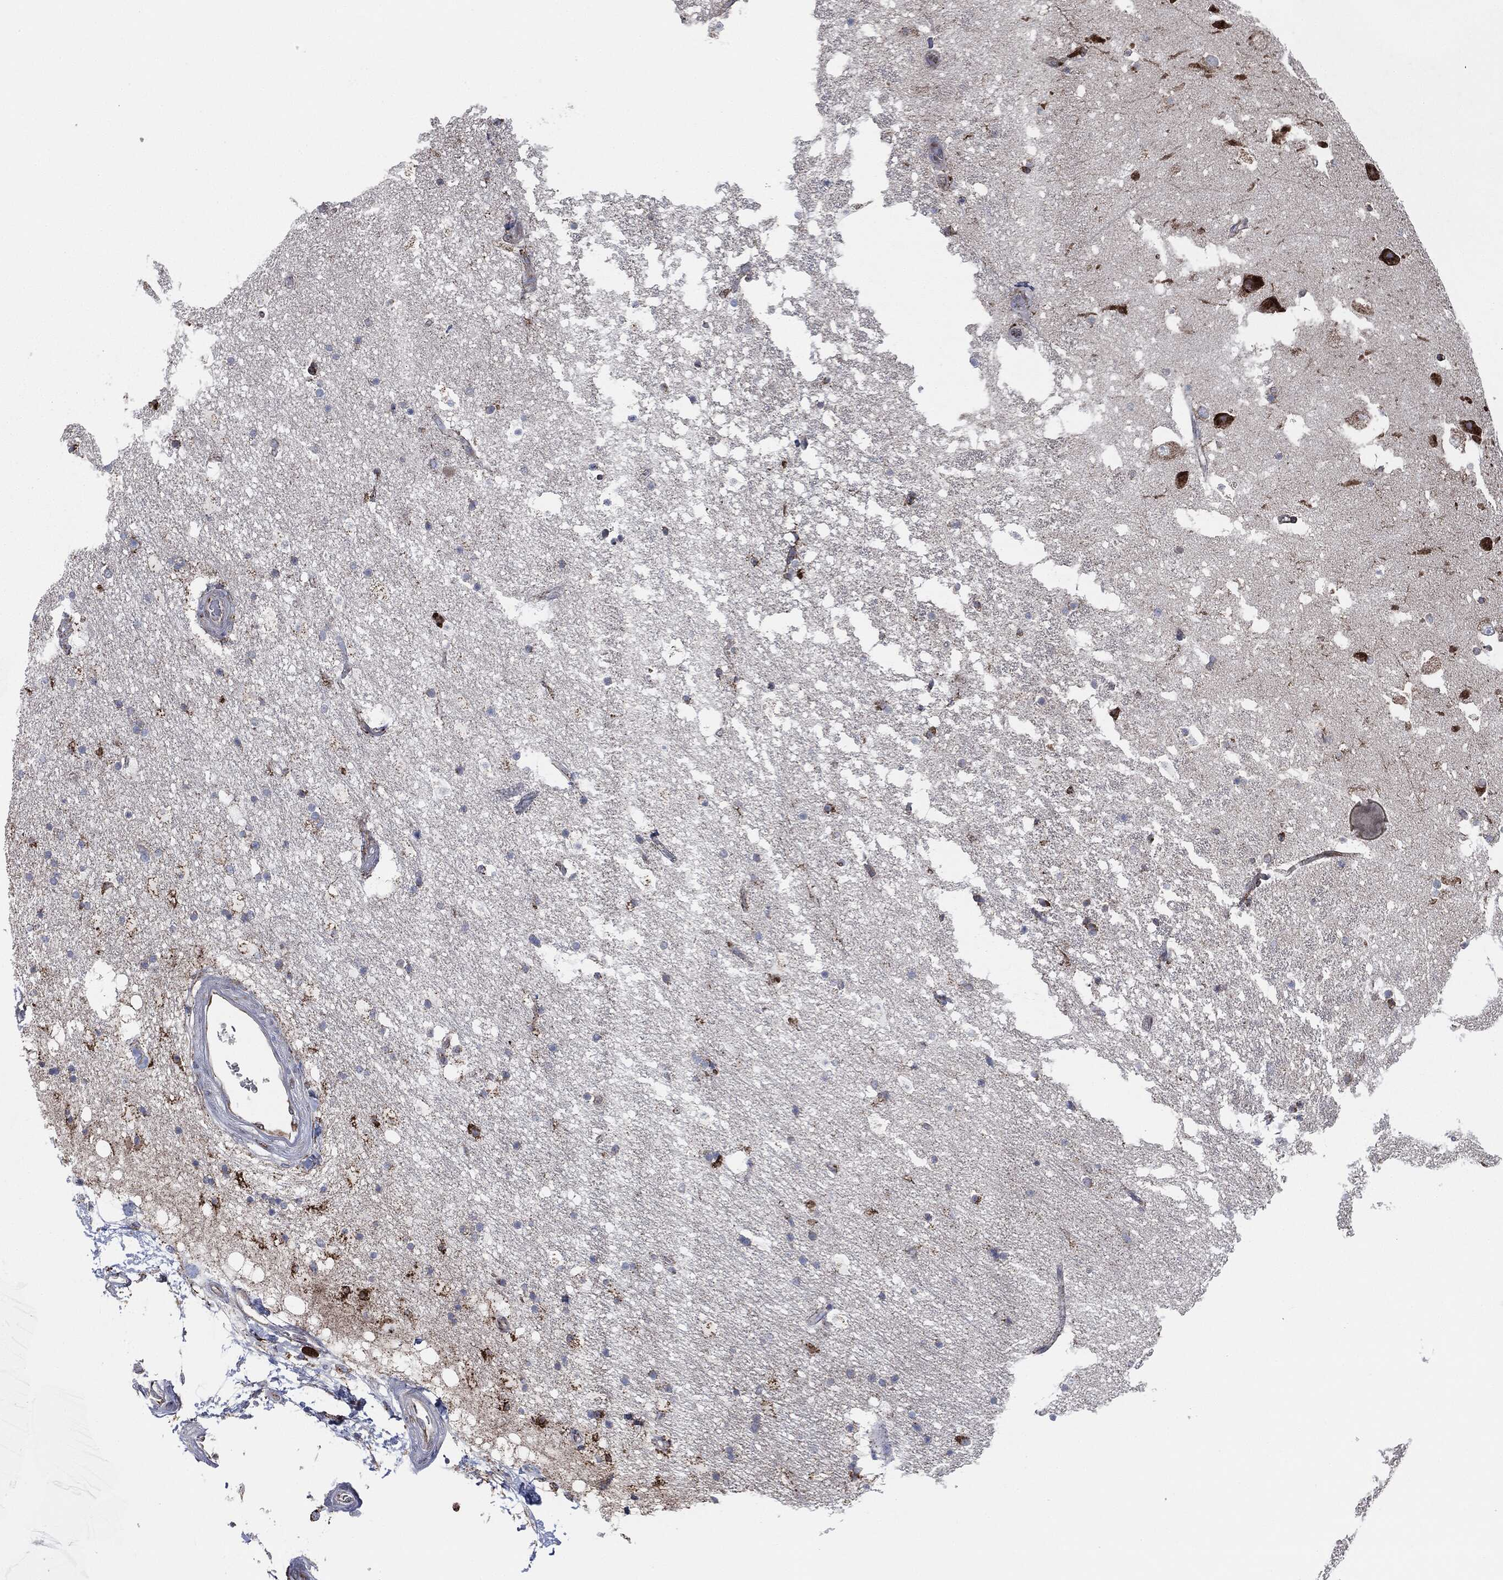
{"staining": {"intensity": "strong", "quantity": "25%-75%", "location": "cytoplasmic/membranous"}, "tissue": "hippocampus", "cell_type": "Glial cells", "image_type": "normal", "snomed": [{"axis": "morphology", "description": "Normal tissue, NOS"}, {"axis": "topography", "description": "Hippocampus"}], "caption": "This image displays IHC staining of benign human hippocampus, with high strong cytoplasmic/membranous expression in about 25%-75% of glial cells.", "gene": "CALR", "patient": {"sex": "male", "age": 51}}